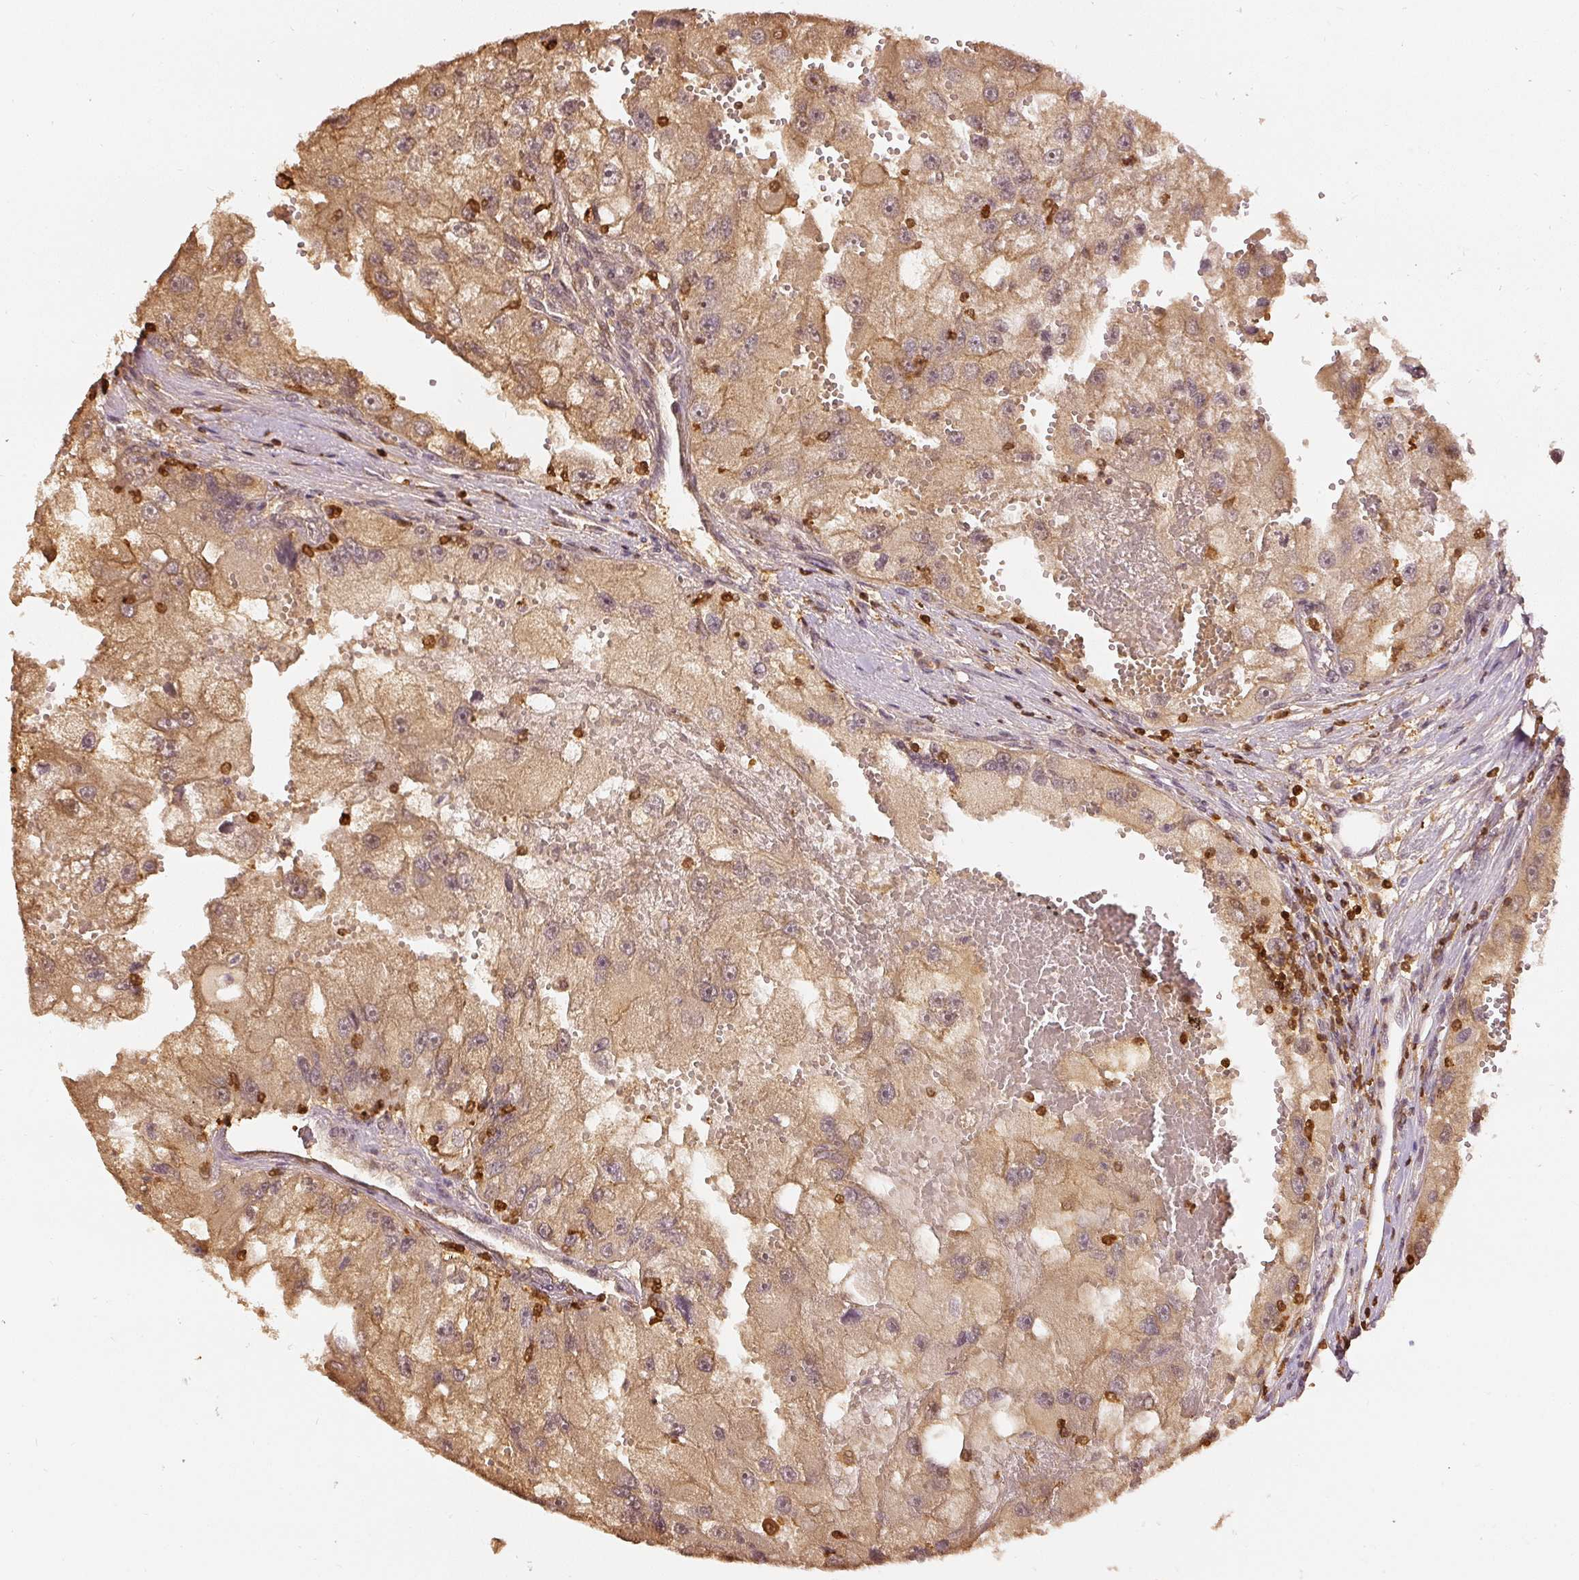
{"staining": {"intensity": "moderate", "quantity": ">75%", "location": "cytoplasmic/membranous"}, "tissue": "renal cancer", "cell_type": "Tumor cells", "image_type": "cancer", "snomed": [{"axis": "morphology", "description": "Adenocarcinoma, NOS"}, {"axis": "topography", "description": "Kidney"}], "caption": "Immunohistochemical staining of human adenocarcinoma (renal) exhibits medium levels of moderate cytoplasmic/membranous protein staining in approximately >75% of tumor cells.", "gene": "PFN1", "patient": {"sex": "male", "age": 63}}